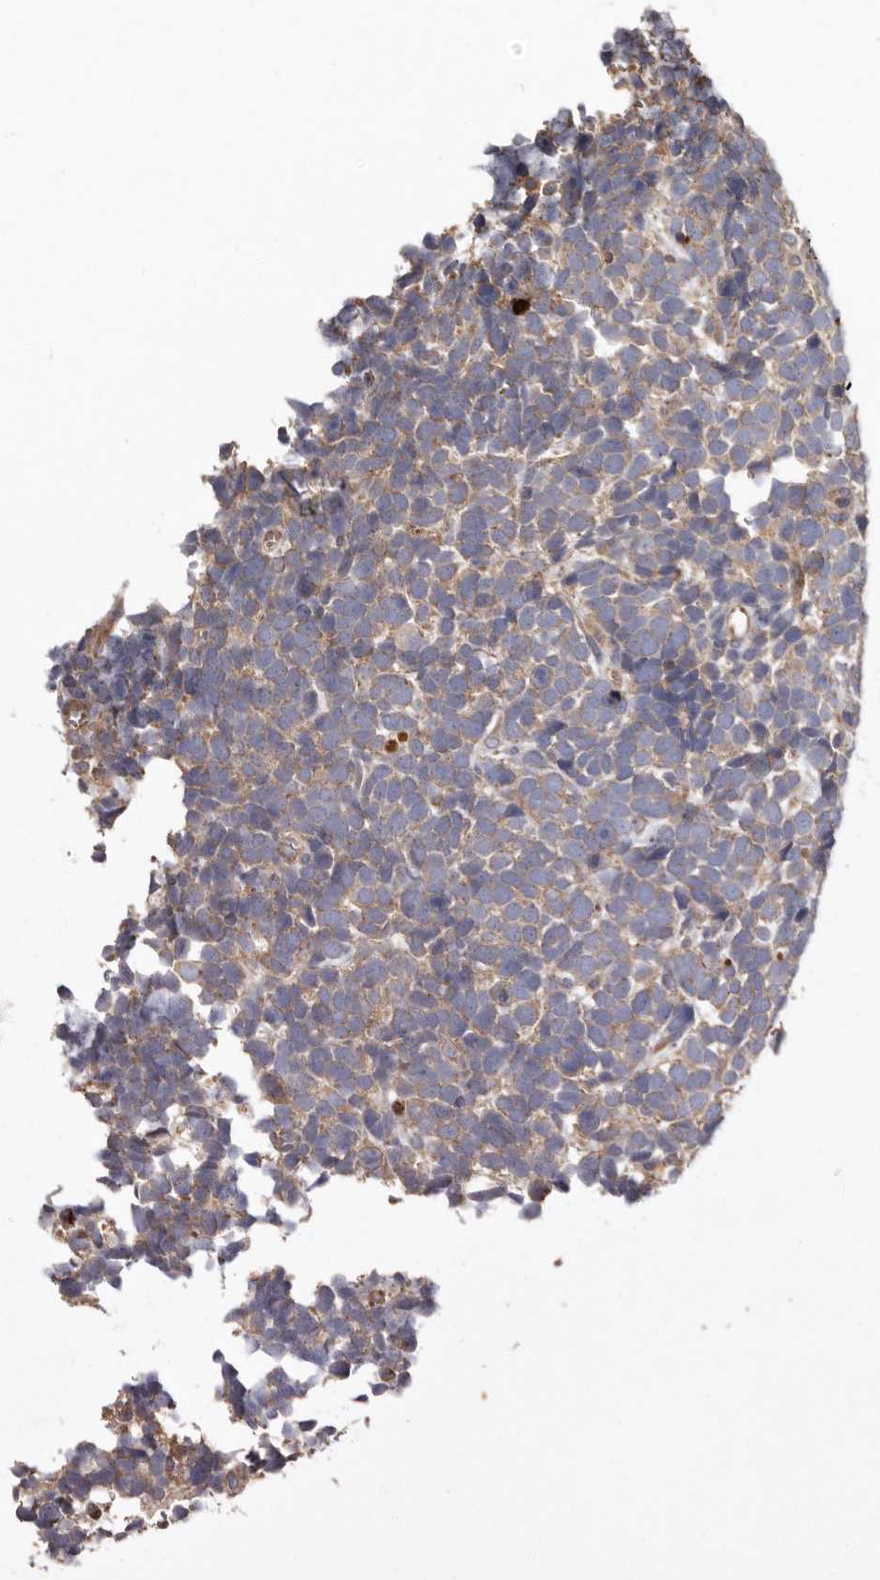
{"staining": {"intensity": "weak", "quantity": ">75%", "location": "cytoplasmic/membranous"}, "tissue": "urothelial cancer", "cell_type": "Tumor cells", "image_type": "cancer", "snomed": [{"axis": "morphology", "description": "Urothelial carcinoma, High grade"}, {"axis": "topography", "description": "Urinary bladder"}], "caption": "Immunohistochemical staining of human urothelial cancer demonstrates weak cytoplasmic/membranous protein expression in about >75% of tumor cells.", "gene": "GOT1L1", "patient": {"sex": "female", "age": 82}}